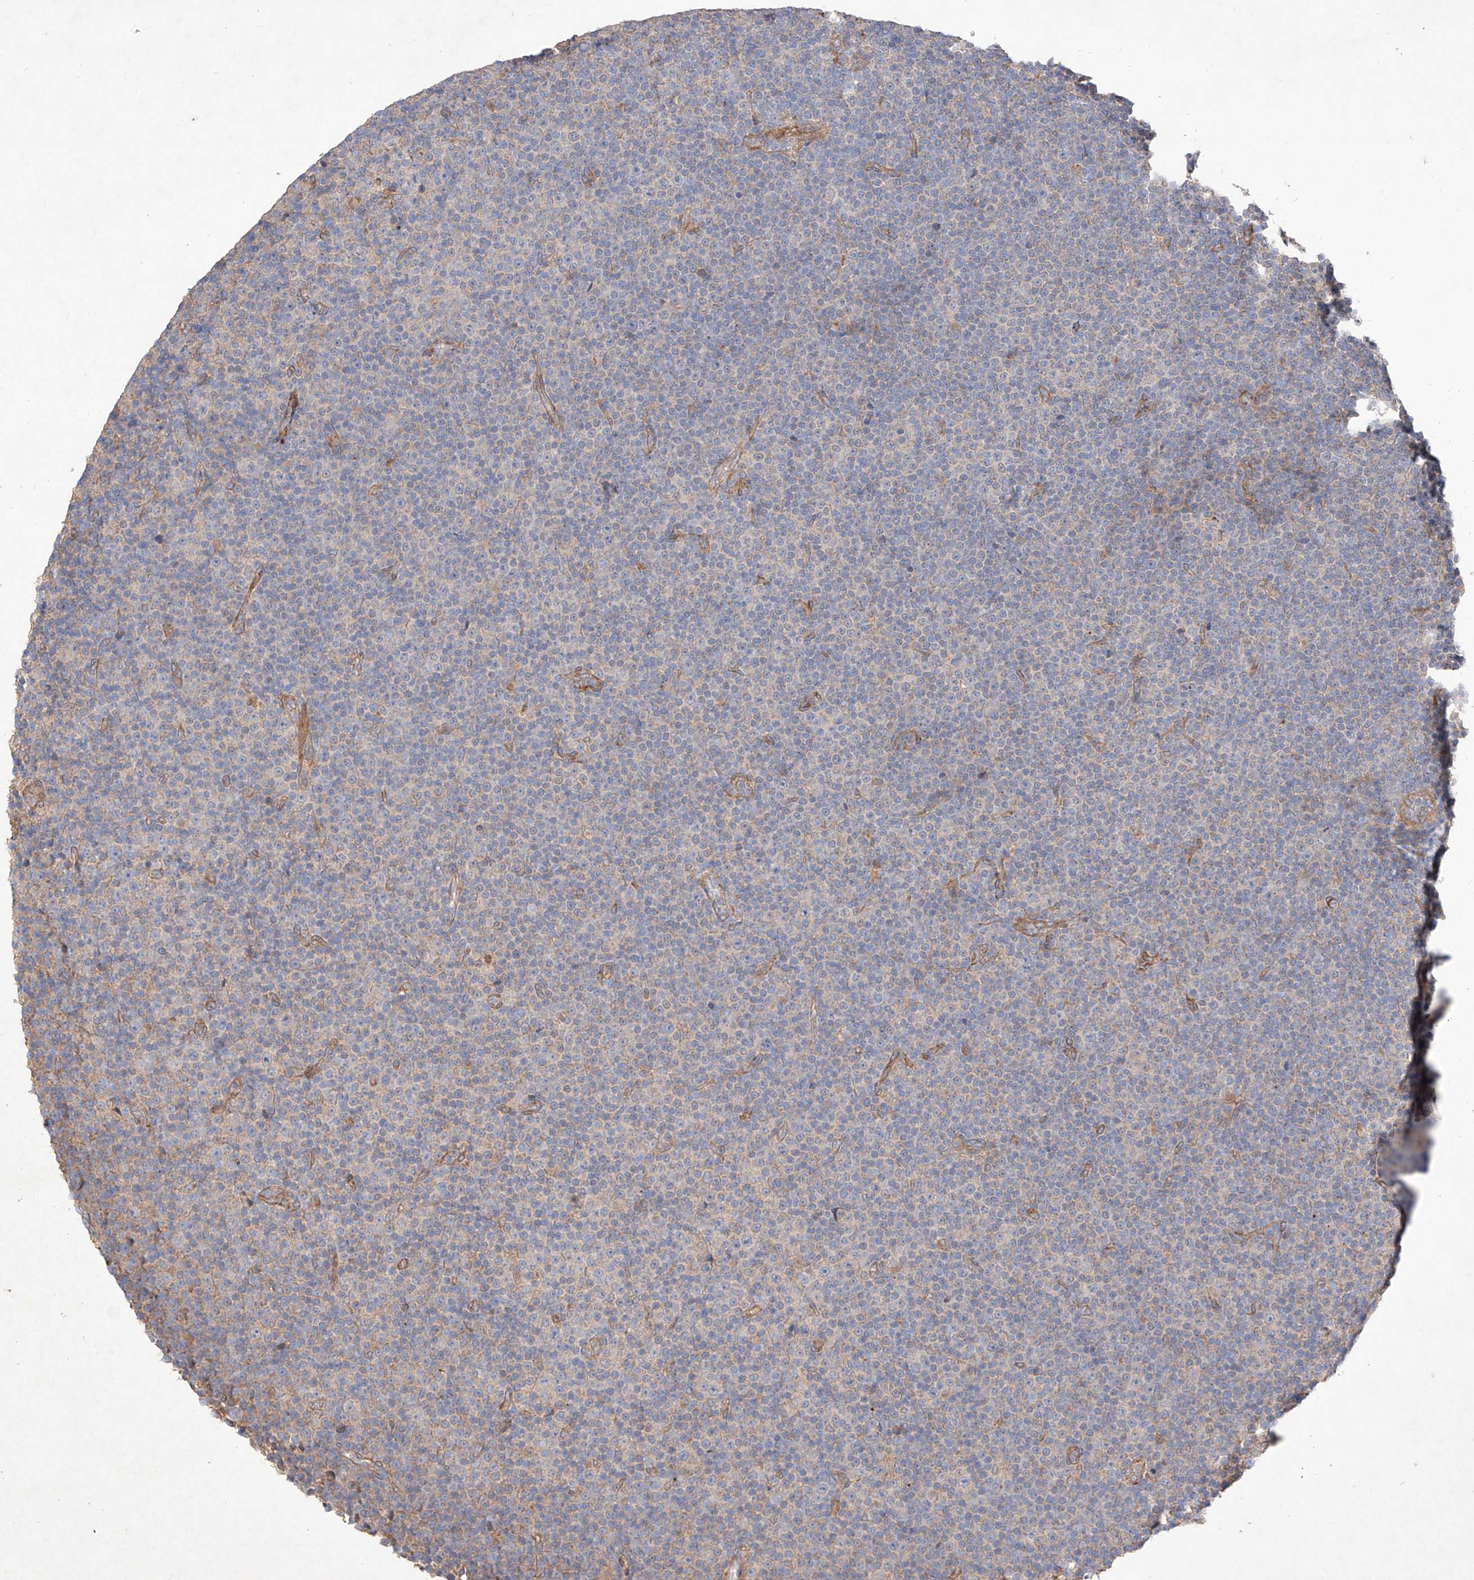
{"staining": {"intensity": "negative", "quantity": "none", "location": "none"}, "tissue": "lymphoma", "cell_type": "Tumor cells", "image_type": "cancer", "snomed": [{"axis": "morphology", "description": "Malignant lymphoma, non-Hodgkin's type, Low grade"}, {"axis": "topography", "description": "Lymph node"}], "caption": "A high-resolution histopathology image shows immunohistochemistry (IHC) staining of malignant lymphoma, non-Hodgkin's type (low-grade), which demonstrates no significant staining in tumor cells.", "gene": "C6orf62", "patient": {"sex": "female", "age": 67}}